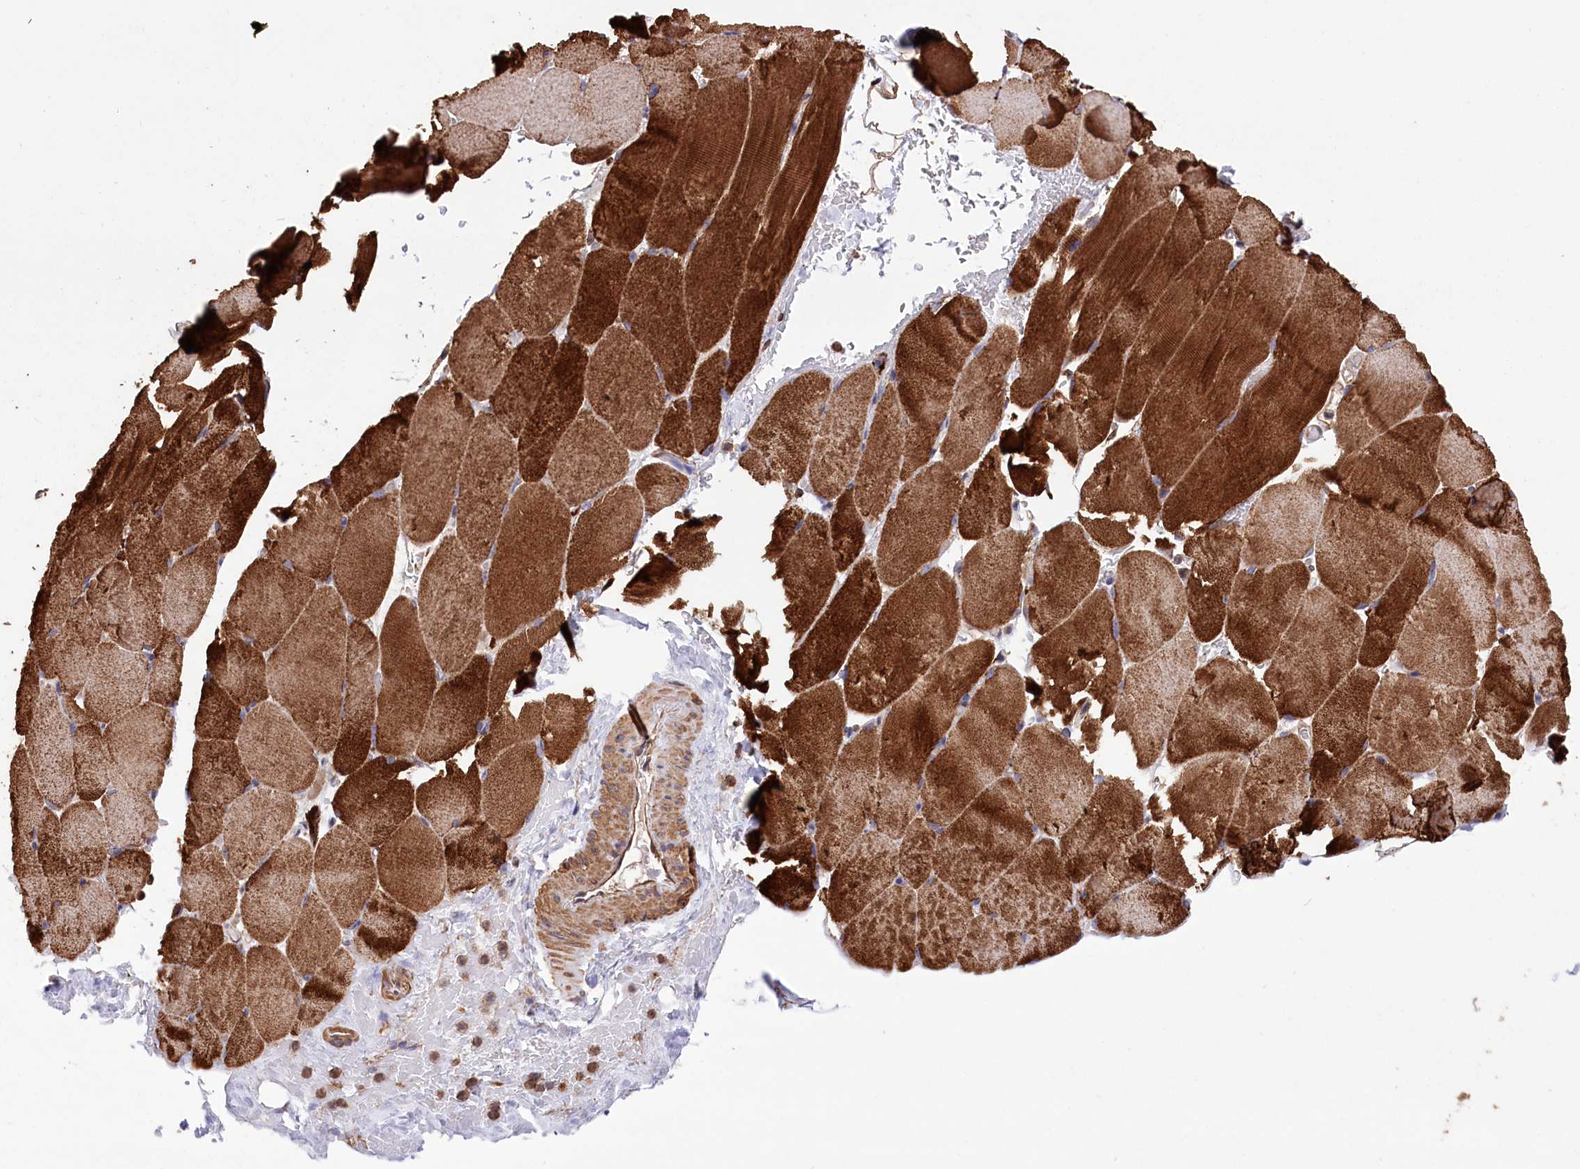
{"staining": {"intensity": "strong", "quantity": ">75%", "location": "cytoplasmic/membranous"}, "tissue": "skeletal muscle", "cell_type": "Myocytes", "image_type": "normal", "snomed": [{"axis": "morphology", "description": "Normal tissue, NOS"}, {"axis": "topography", "description": "Skeletal muscle"}, {"axis": "topography", "description": "Parathyroid gland"}], "caption": "Skeletal muscle stained for a protein reveals strong cytoplasmic/membranous positivity in myocytes. Using DAB (brown) and hematoxylin (blue) stains, captured at high magnification using brightfield microscopy.", "gene": "DPP3", "patient": {"sex": "female", "age": 37}}